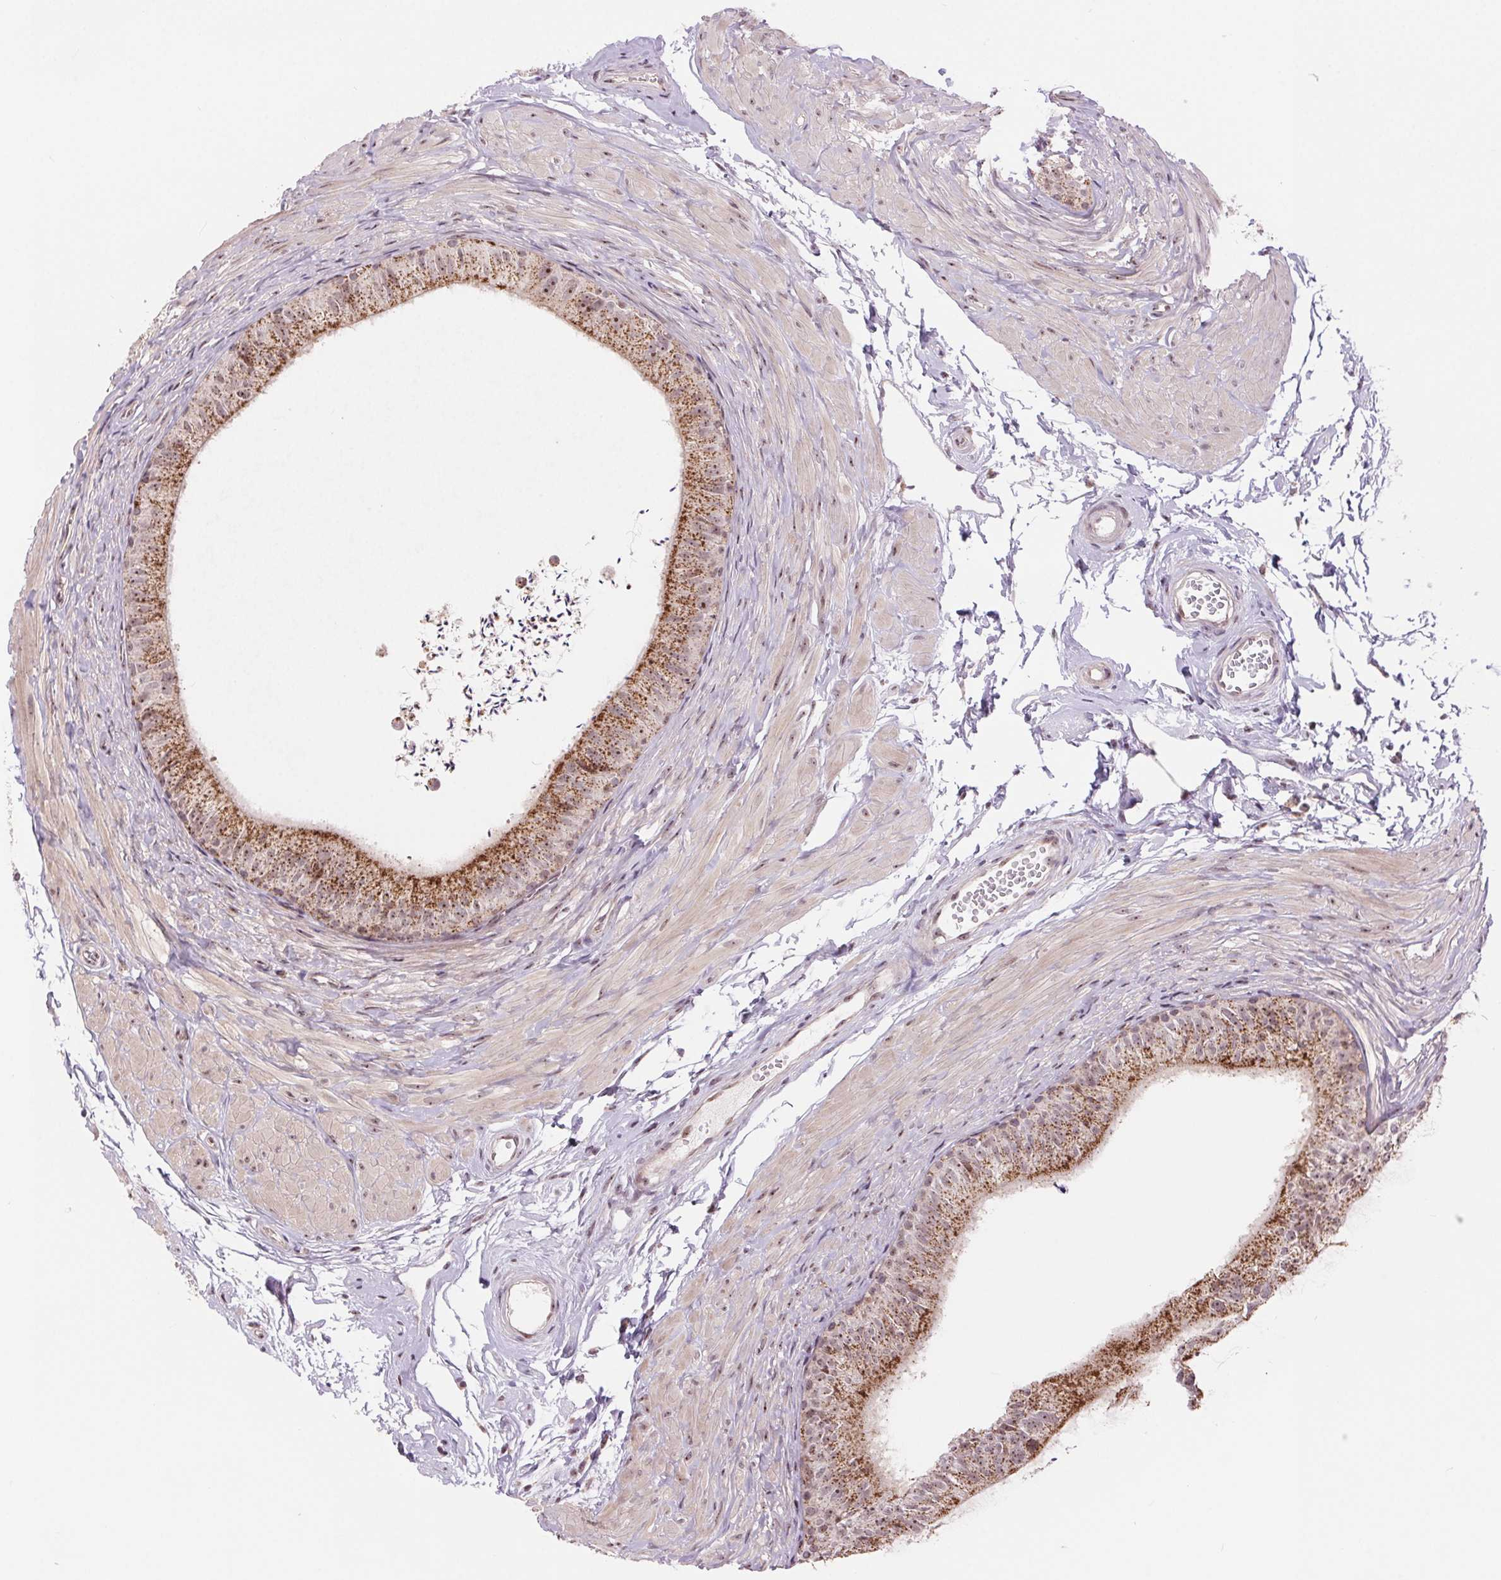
{"staining": {"intensity": "moderate", "quantity": "25%-75%", "location": "cytoplasmic/membranous"}, "tissue": "epididymis", "cell_type": "Glandular cells", "image_type": "normal", "snomed": [{"axis": "morphology", "description": "Normal tissue, NOS"}, {"axis": "topography", "description": "Epididymis, spermatic cord, NOS"}, {"axis": "topography", "description": "Epididymis"}, {"axis": "topography", "description": "Peripheral nerve tissue"}], "caption": "Immunohistochemical staining of normal human epididymis shows medium levels of moderate cytoplasmic/membranous positivity in approximately 25%-75% of glandular cells. The protein of interest is stained brown, and the nuclei are stained in blue (DAB IHC with brightfield microscopy, high magnification).", "gene": "CHMP4B", "patient": {"sex": "male", "age": 29}}